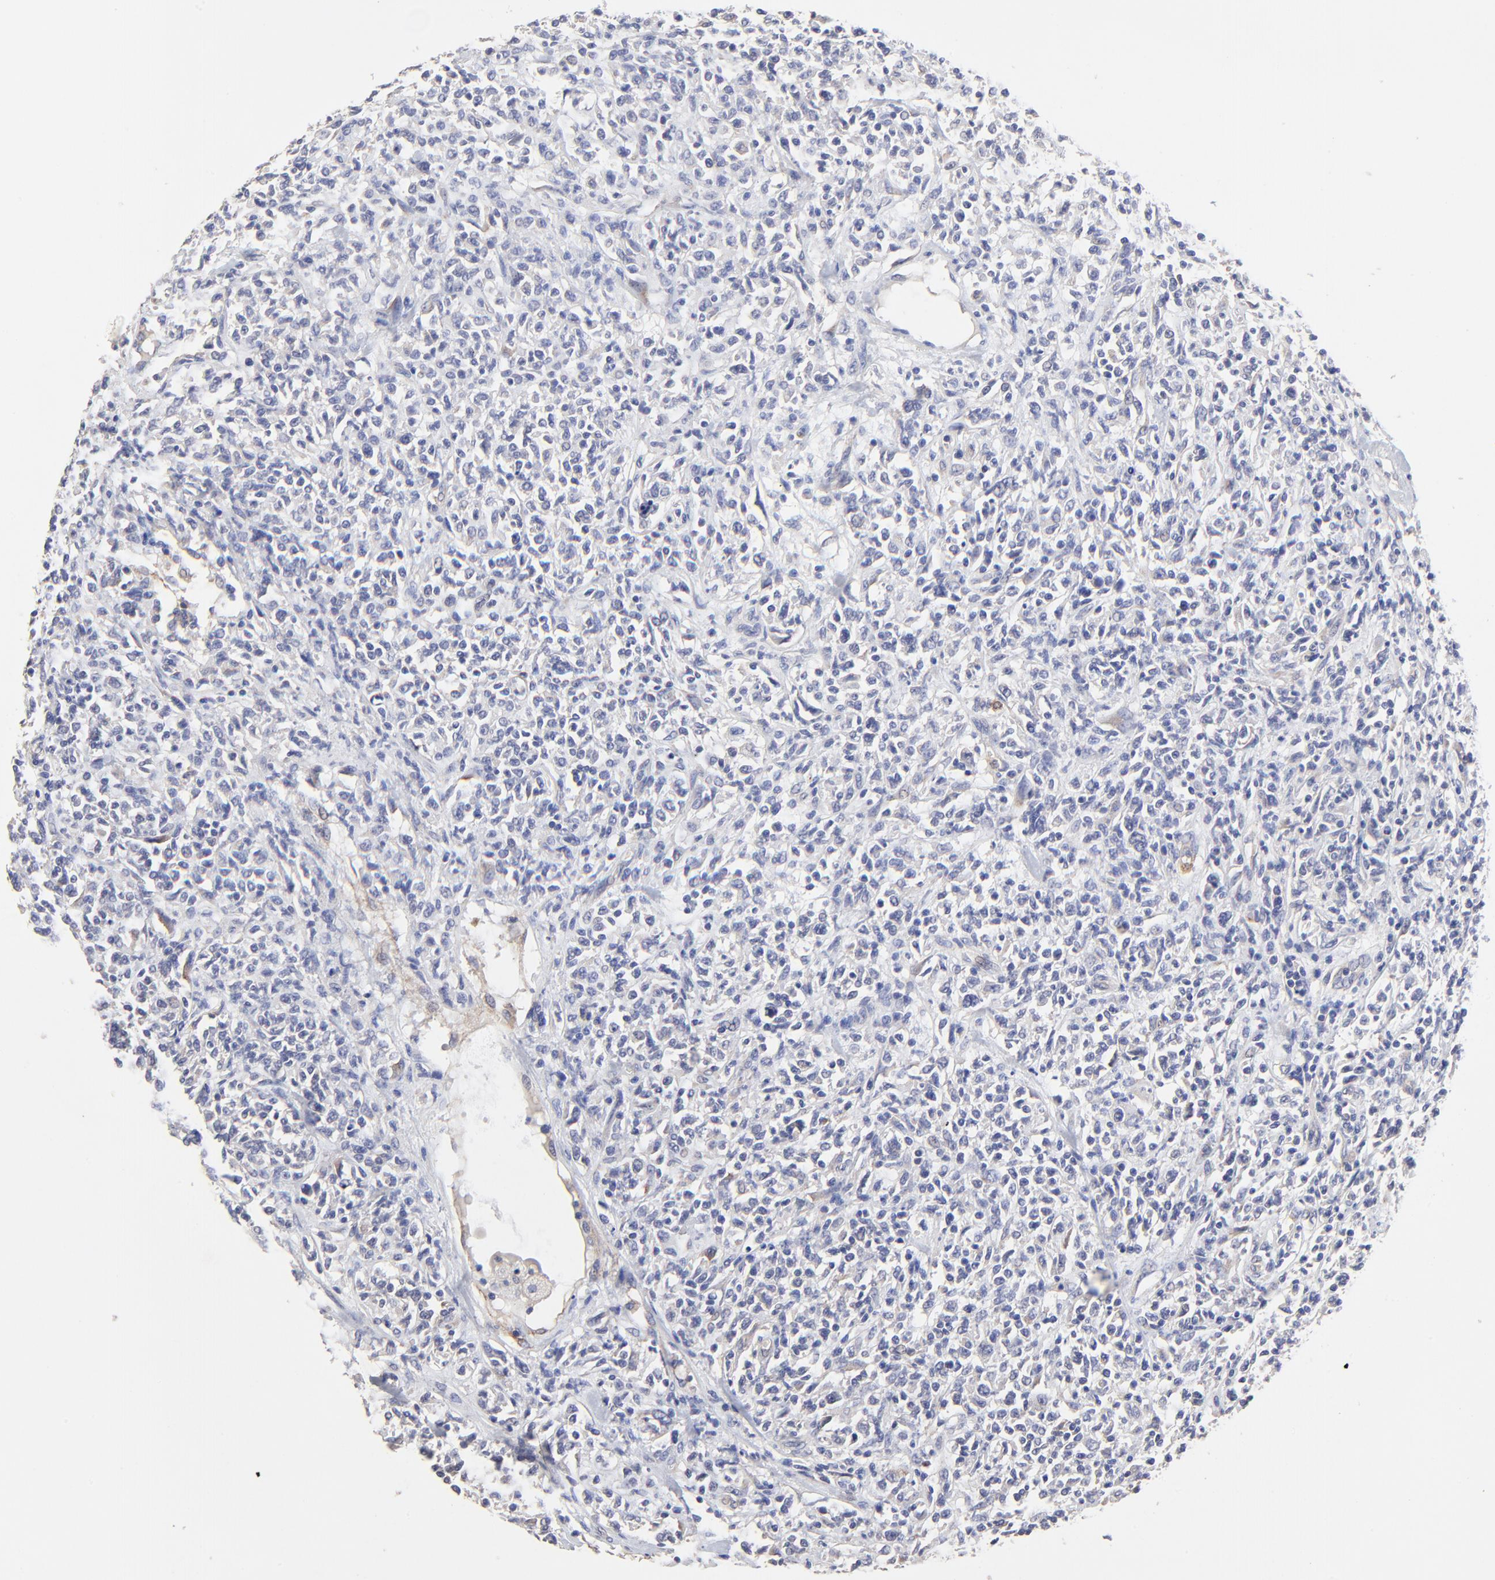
{"staining": {"intensity": "negative", "quantity": "none", "location": "none"}, "tissue": "lymphoma", "cell_type": "Tumor cells", "image_type": "cancer", "snomed": [{"axis": "morphology", "description": "Malignant lymphoma, non-Hodgkin's type, Low grade"}, {"axis": "topography", "description": "Small intestine"}], "caption": "Protein analysis of malignant lymphoma, non-Hodgkin's type (low-grade) demonstrates no significant positivity in tumor cells. (Brightfield microscopy of DAB (3,3'-diaminobenzidine) IHC at high magnification).", "gene": "SULF2", "patient": {"sex": "female", "age": 59}}